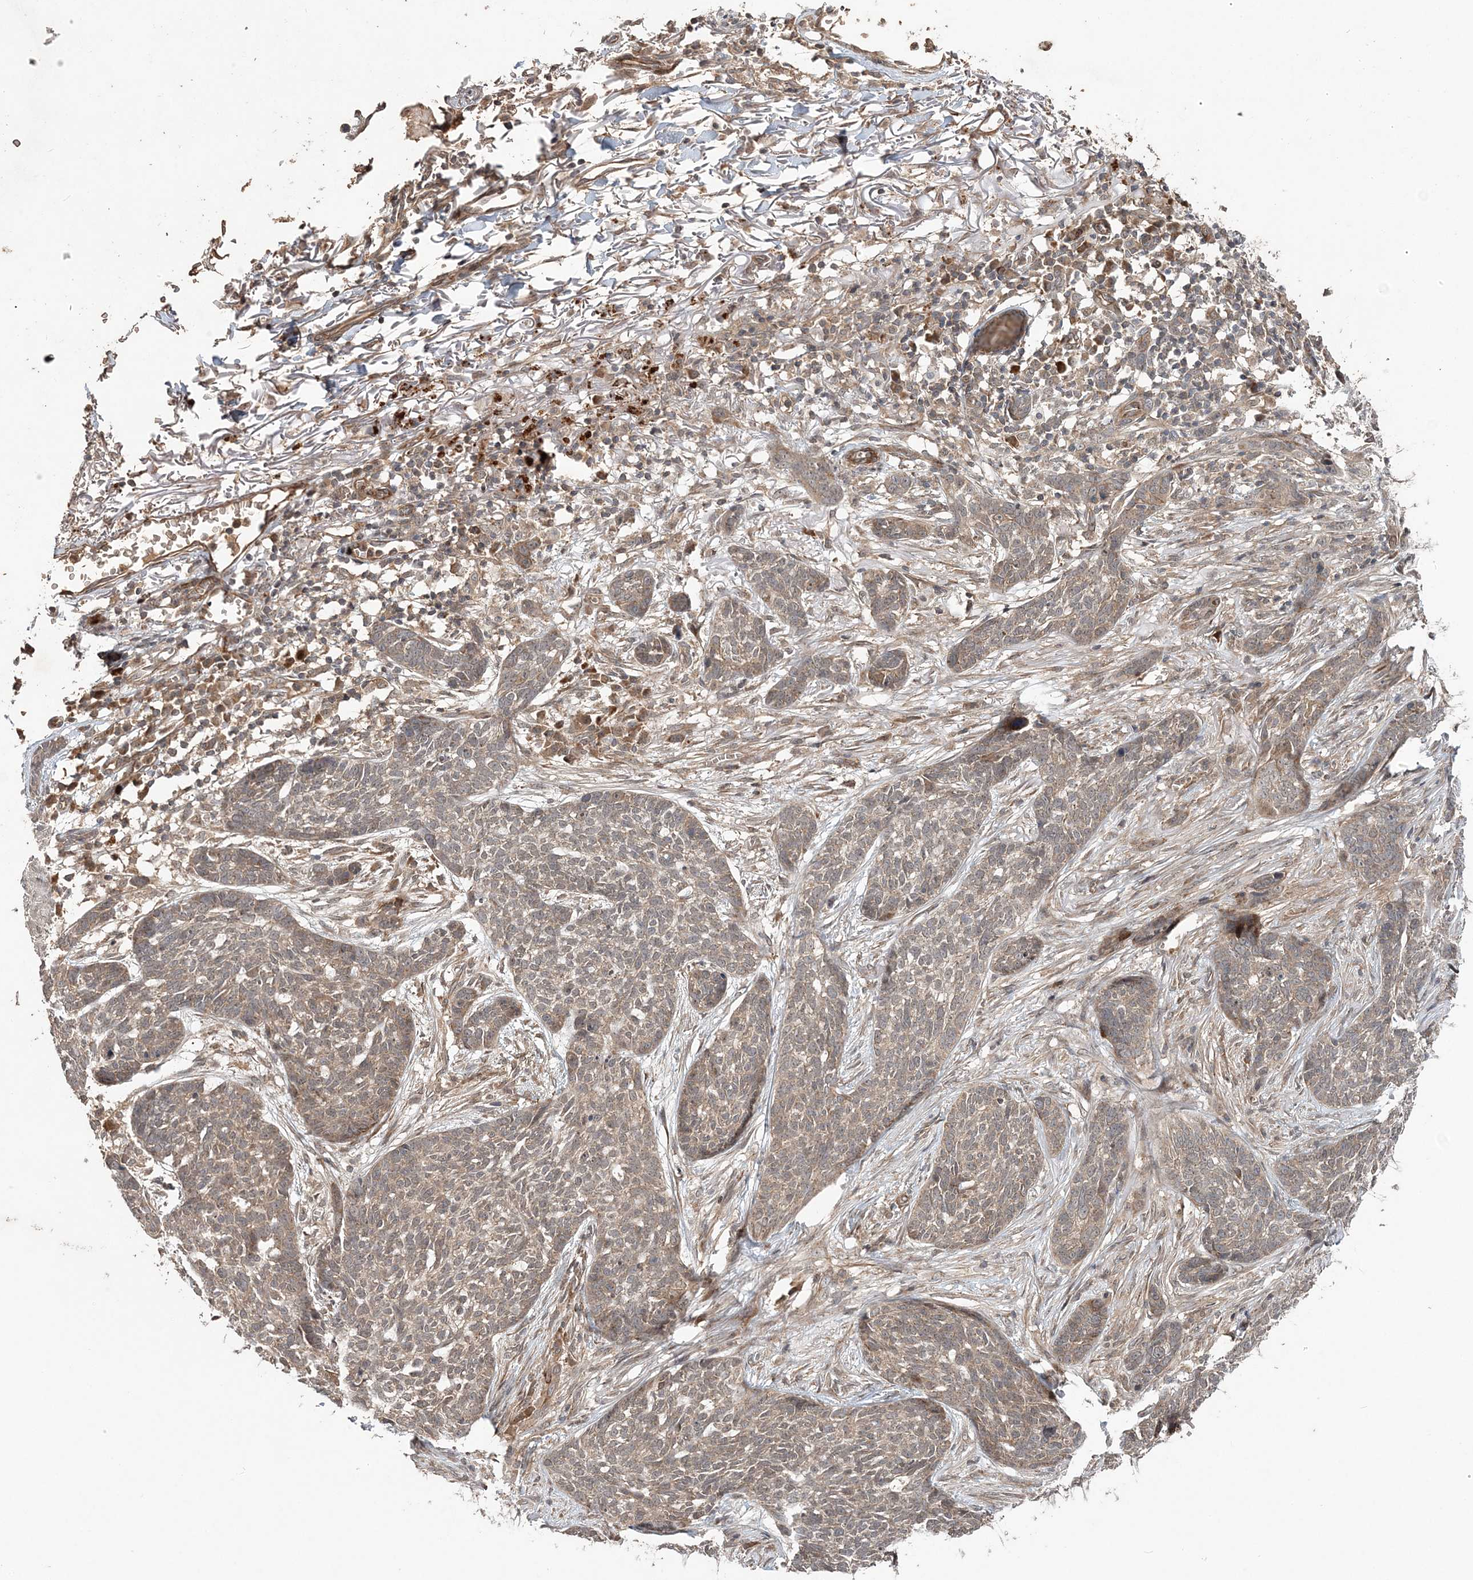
{"staining": {"intensity": "weak", "quantity": "<25%", "location": "cytoplasmic/membranous"}, "tissue": "skin cancer", "cell_type": "Tumor cells", "image_type": "cancer", "snomed": [{"axis": "morphology", "description": "Basal cell carcinoma"}, {"axis": "topography", "description": "Skin"}], "caption": "This is an immunohistochemistry image of skin cancer (basal cell carcinoma). There is no positivity in tumor cells.", "gene": "UBTD2", "patient": {"sex": "male", "age": 85}}